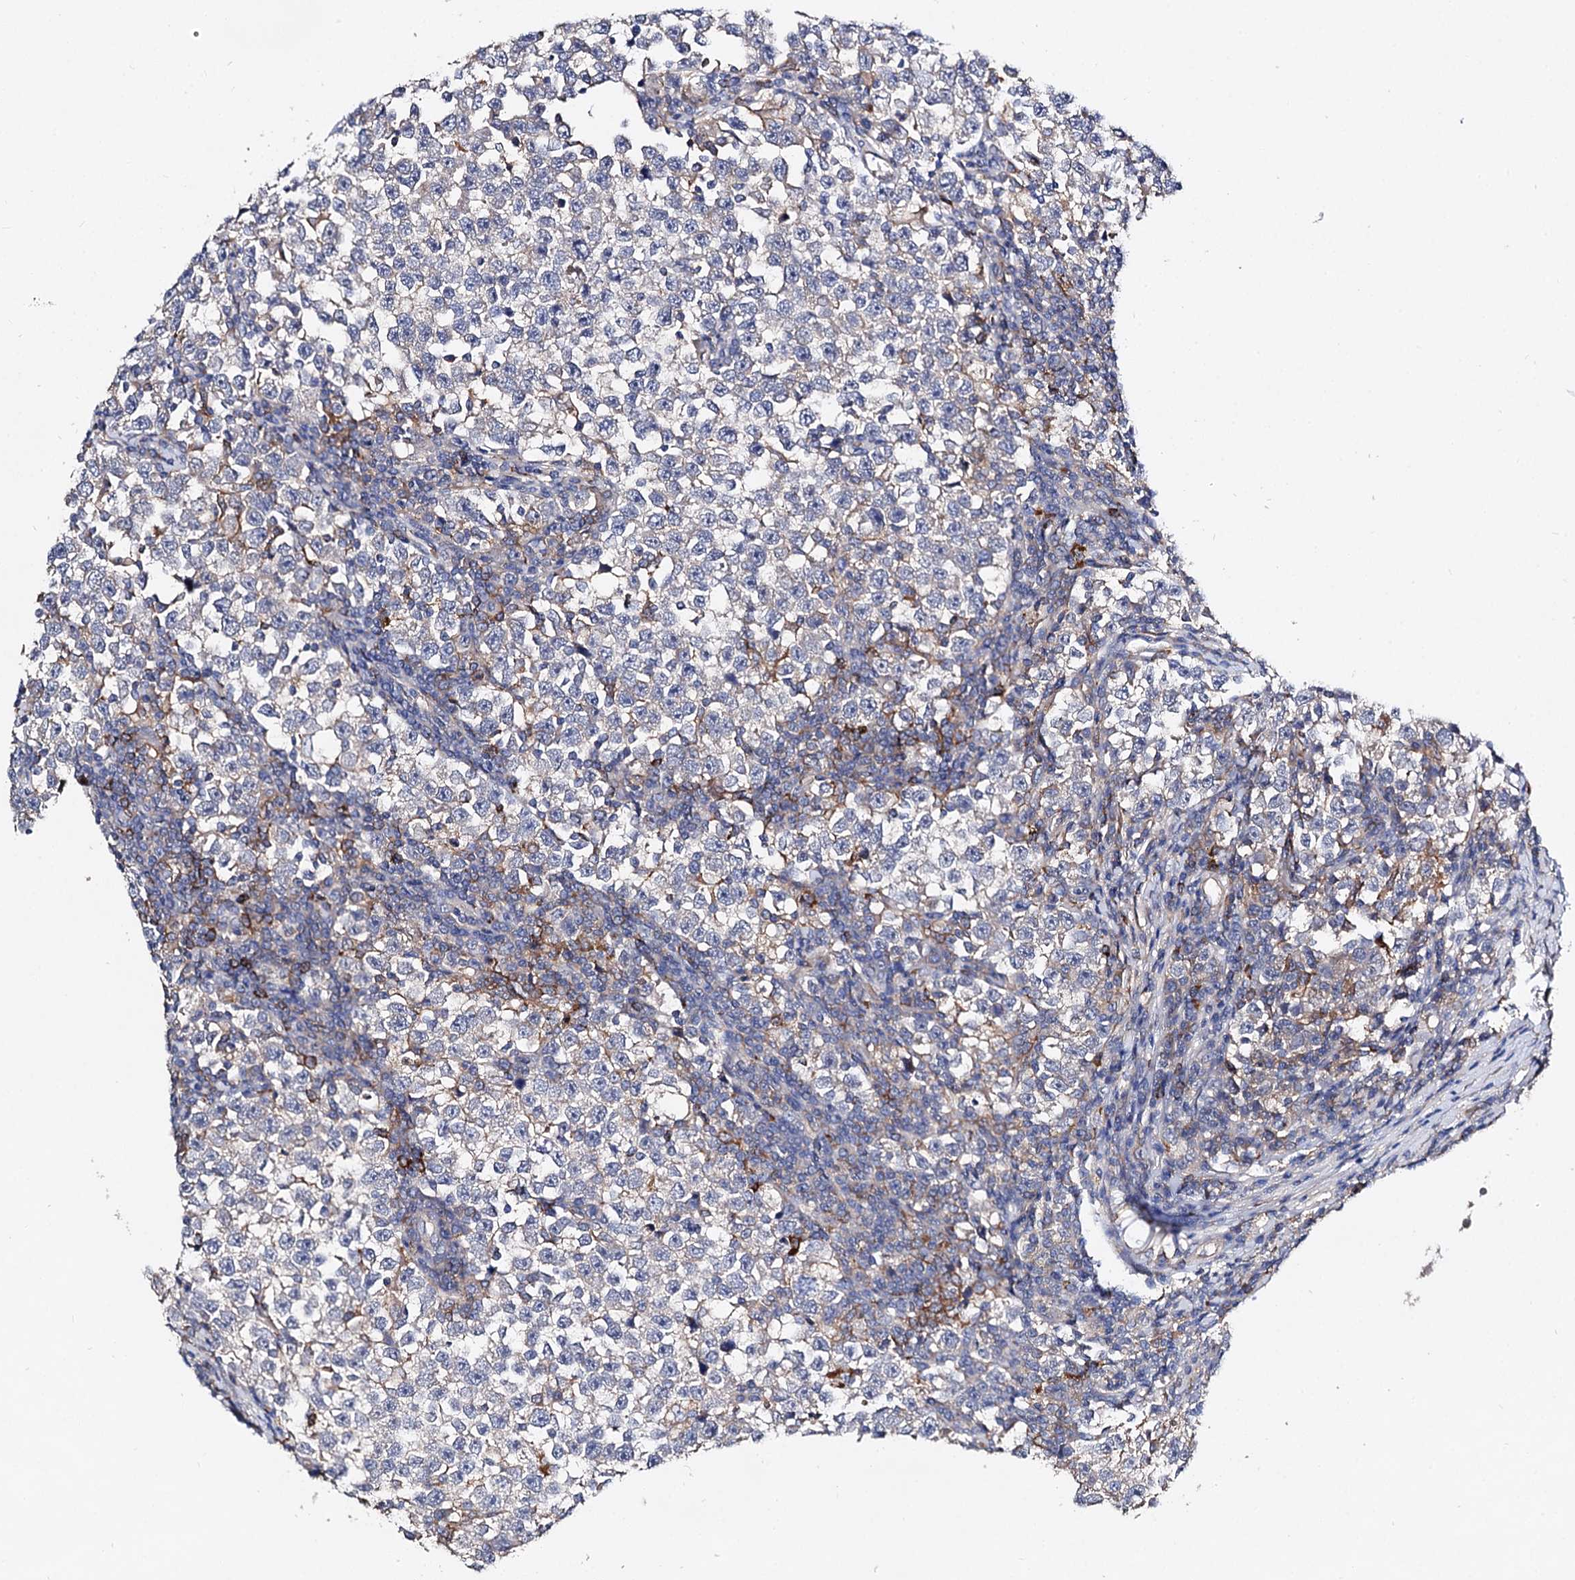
{"staining": {"intensity": "negative", "quantity": "none", "location": "none"}, "tissue": "testis cancer", "cell_type": "Tumor cells", "image_type": "cancer", "snomed": [{"axis": "morphology", "description": "Normal tissue, NOS"}, {"axis": "morphology", "description": "Seminoma, NOS"}, {"axis": "topography", "description": "Testis"}], "caption": "Protein analysis of testis seminoma exhibits no significant staining in tumor cells.", "gene": "HVCN1", "patient": {"sex": "male", "age": 43}}